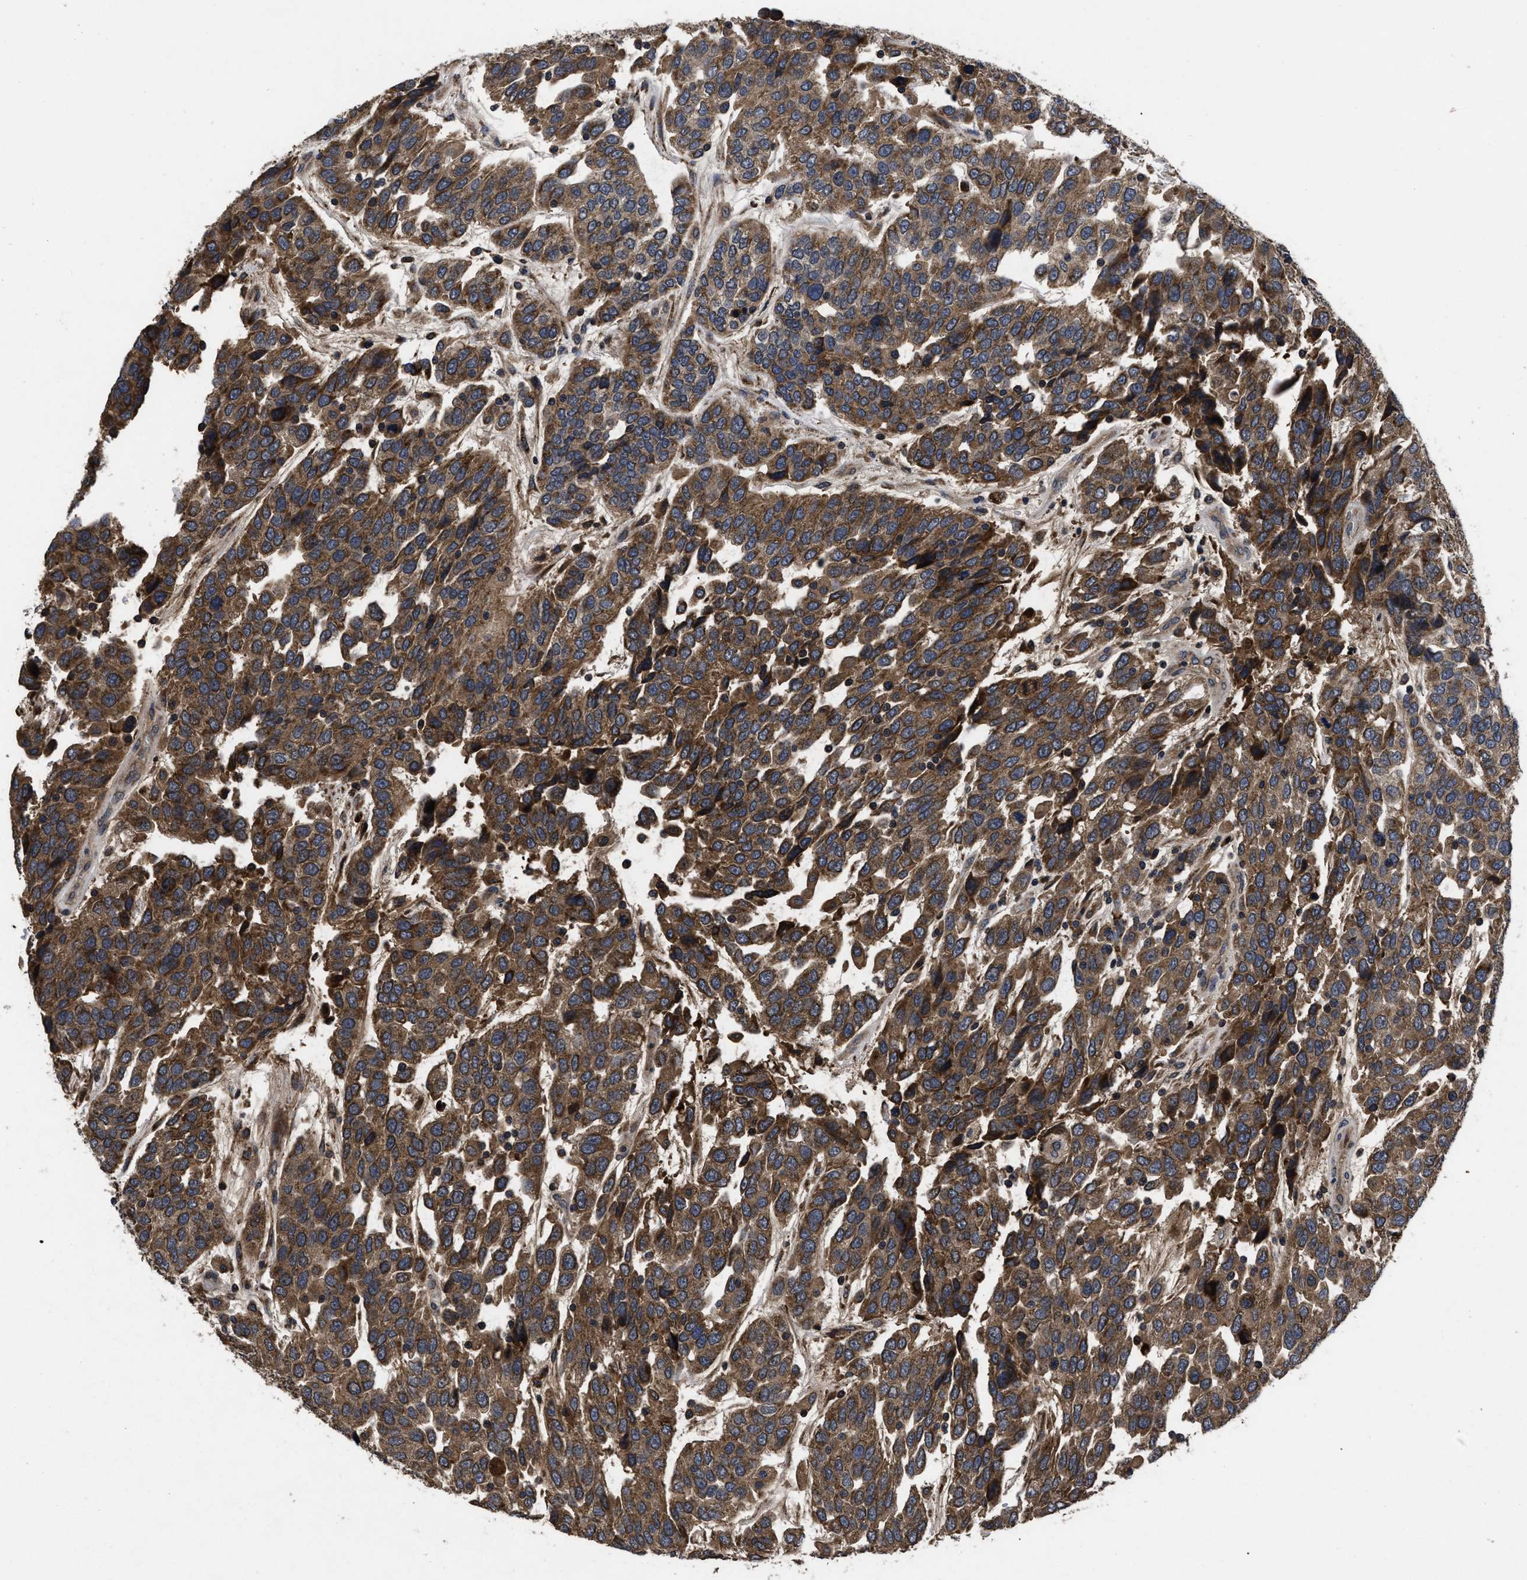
{"staining": {"intensity": "moderate", "quantity": ">75%", "location": "cytoplasmic/membranous"}, "tissue": "urothelial cancer", "cell_type": "Tumor cells", "image_type": "cancer", "snomed": [{"axis": "morphology", "description": "Urothelial carcinoma, High grade"}, {"axis": "topography", "description": "Urinary bladder"}], "caption": "Immunohistochemistry (IHC) image of human urothelial cancer stained for a protein (brown), which demonstrates medium levels of moderate cytoplasmic/membranous positivity in about >75% of tumor cells.", "gene": "LRRC3", "patient": {"sex": "female", "age": 80}}